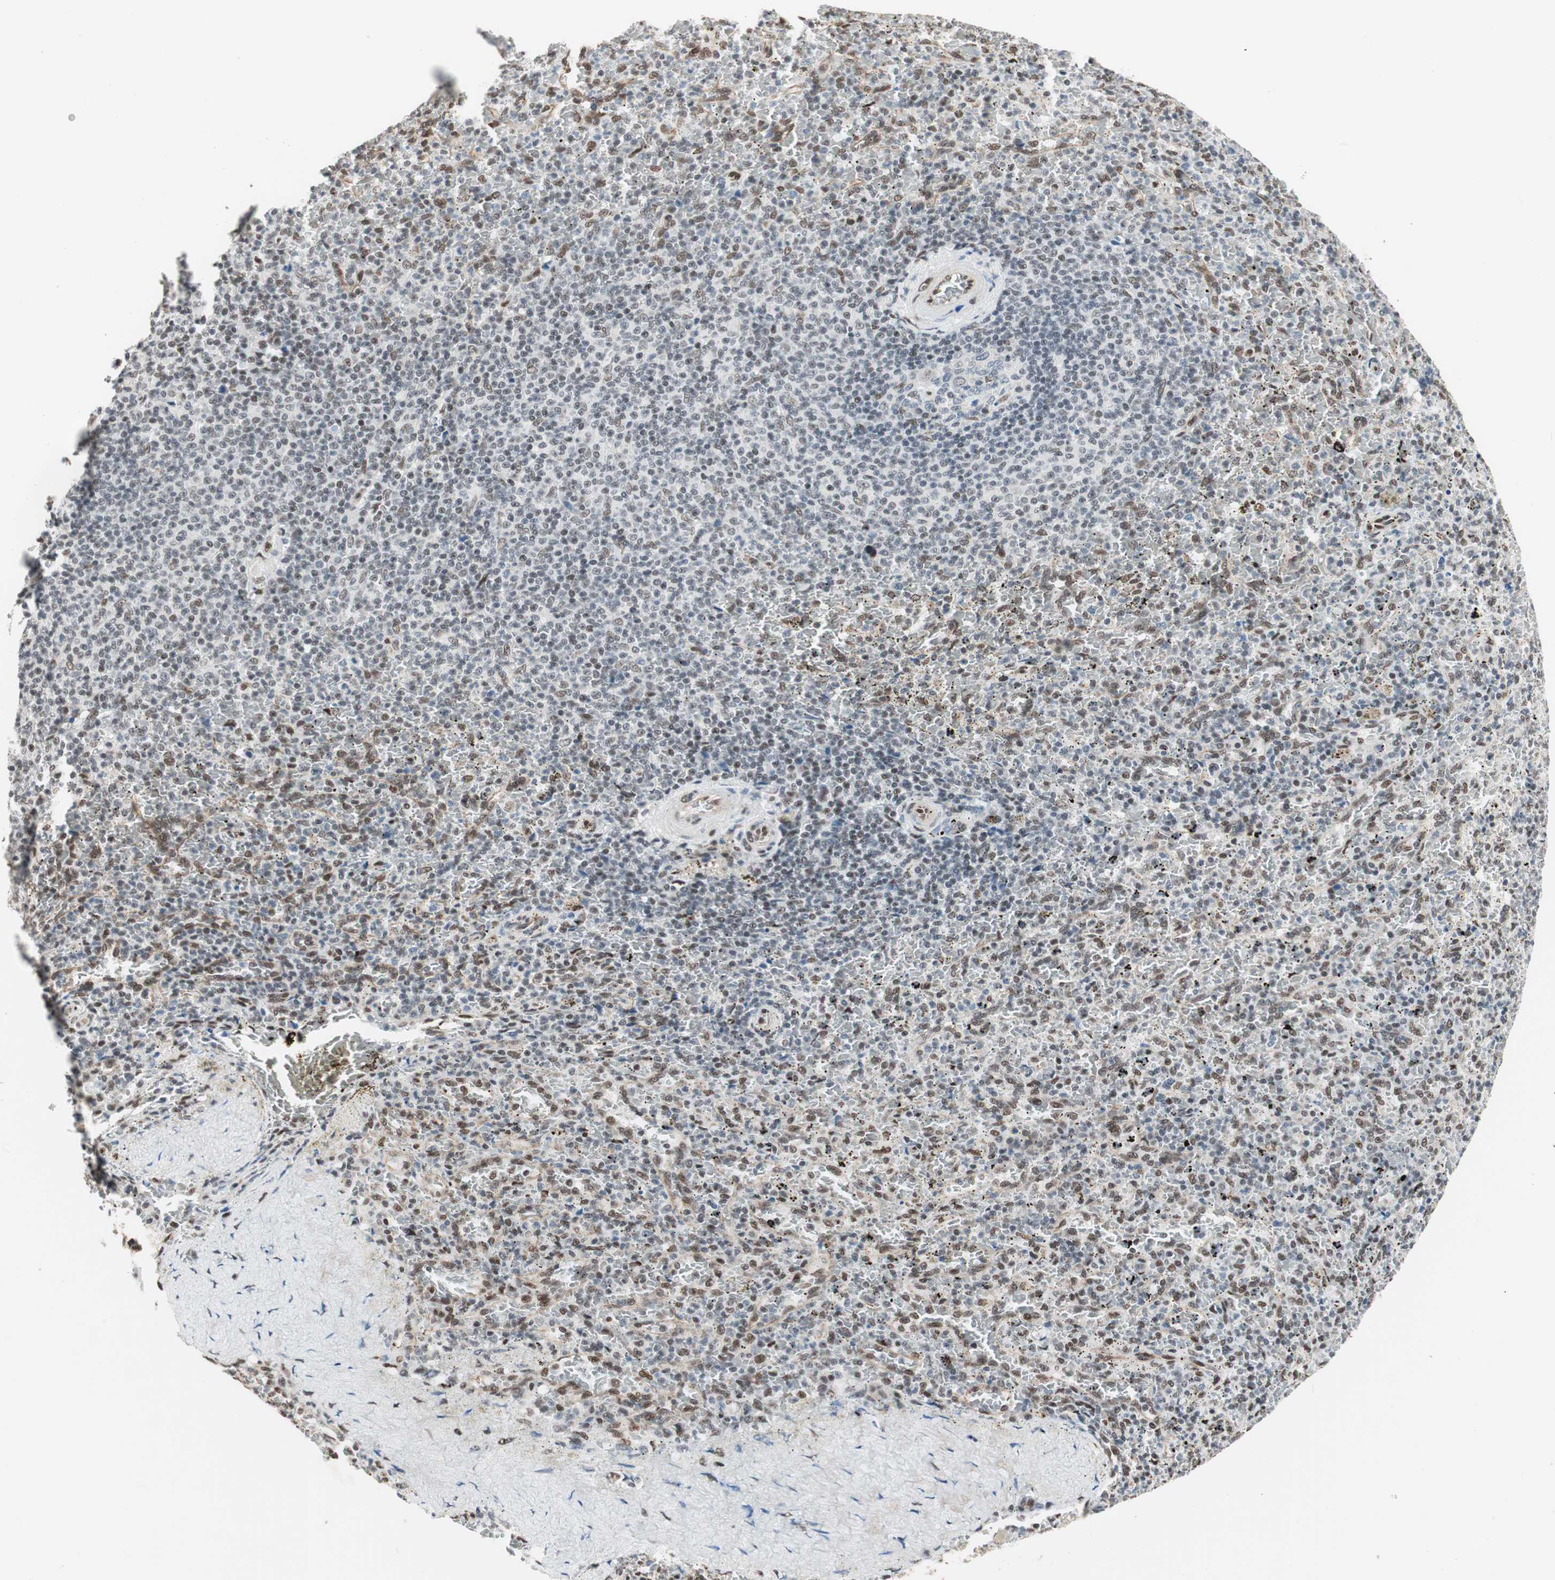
{"staining": {"intensity": "moderate", "quantity": "25%-75%", "location": "nuclear"}, "tissue": "spleen", "cell_type": "Cells in red pulp", "image_type": "normal", "snomed": [{"axis": "morphology", "description": "Normal tissue, NOS"}, {"axis": "topography", "description": "Spleen"}], "caption": "Spleen stained with DAB (3,3'-diaminobenzidine) immunohistochemistry (IHC) demonstrates medium levels of moderate nuclear staining in approximately 25%-75% of cells in red pulp. (DAB = brown stain, brightfield microscopy at high magnification).", "gene": "ZBTB17", "patient": {"sex": "female", "age": 43}}